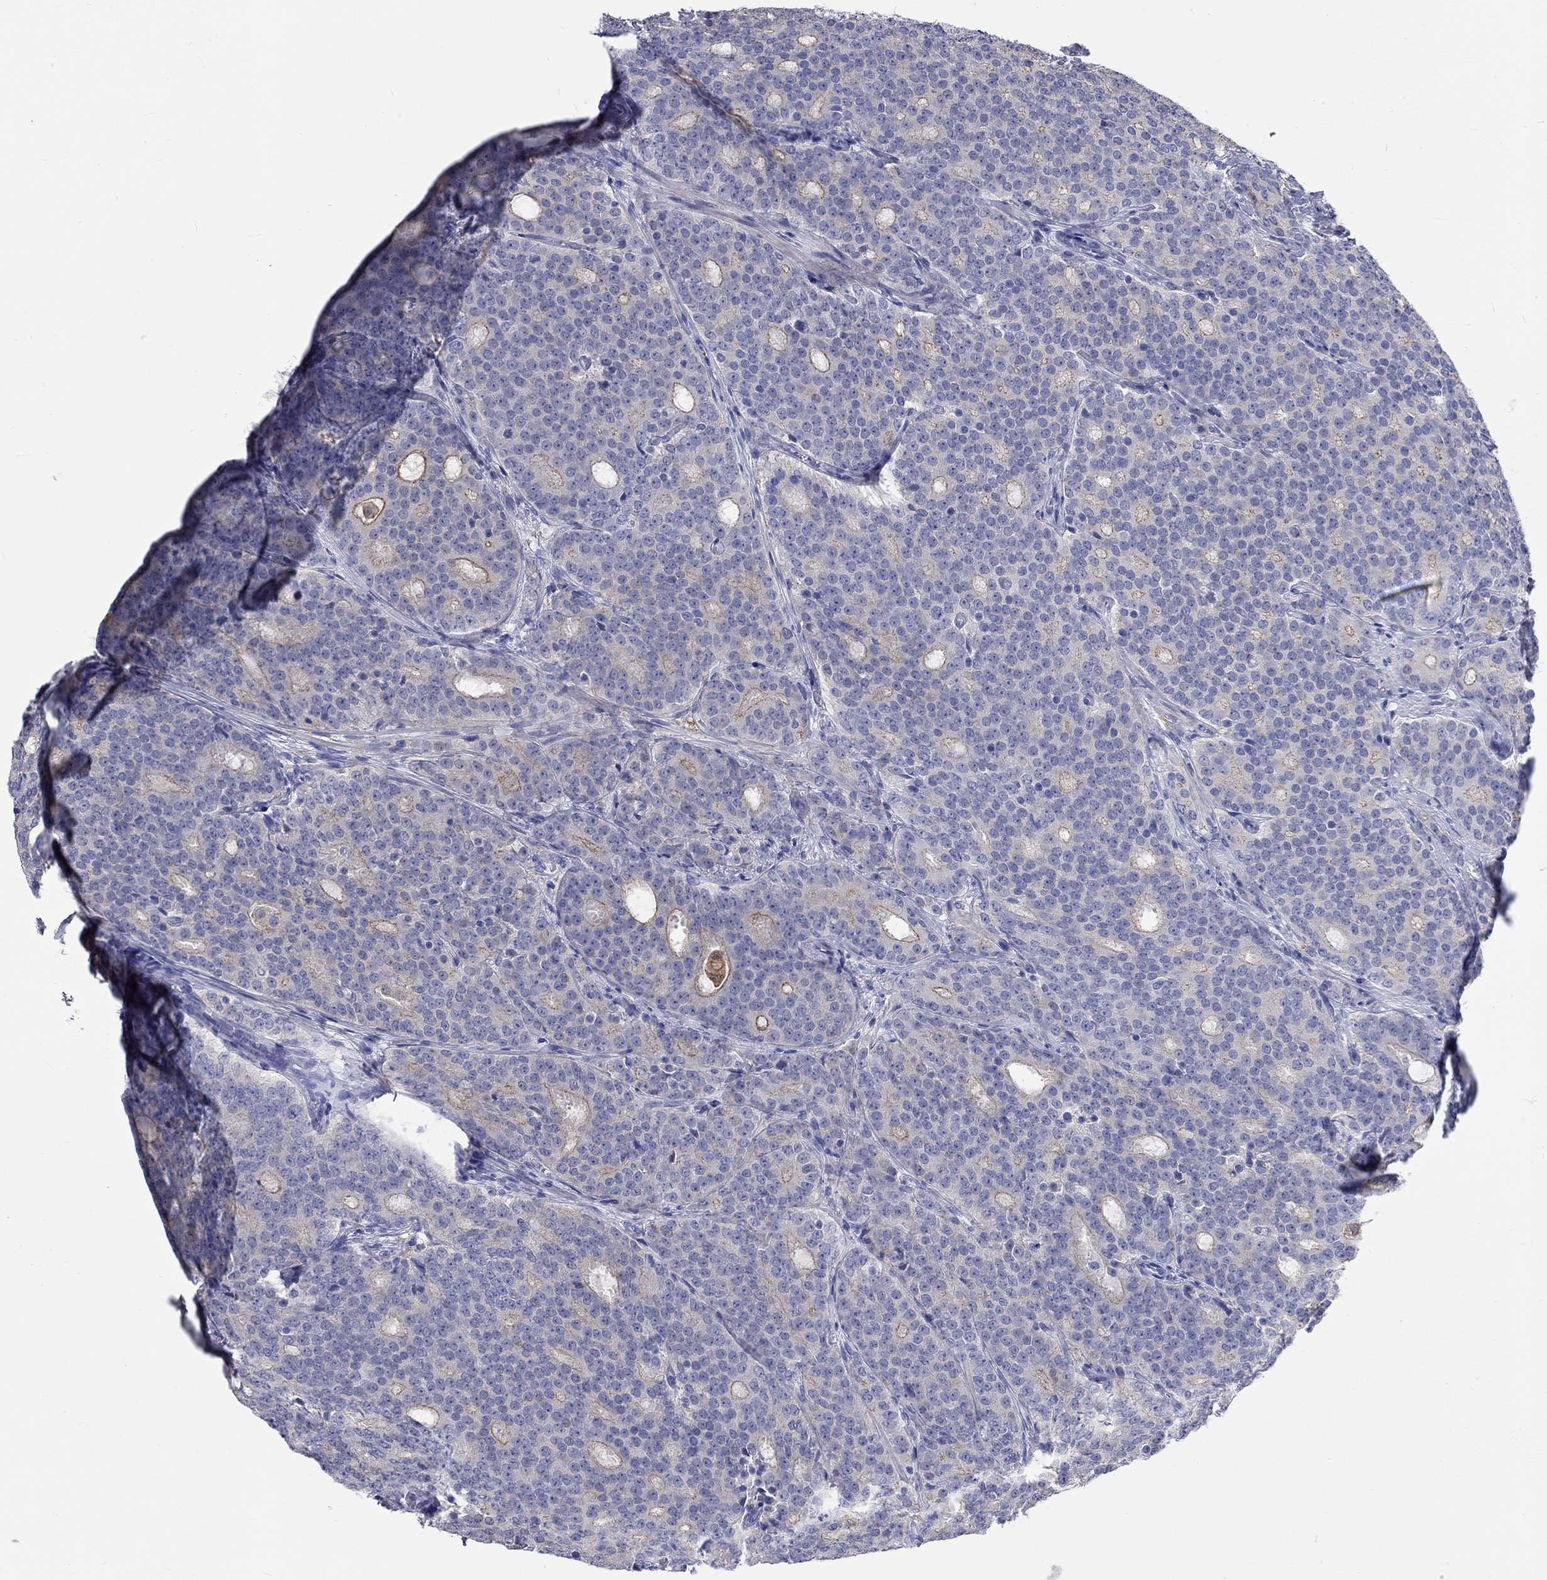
{"staining": {"intensity": "moderate", "quantity": "<25%", "location": "cytoplasmic/membranous"}, "tissue": "prostate cancer", "cell_type": "Tumor cells", "image_type": "cancer", "snomed": [{"axis": "morphology", "description": "Adenocarcinoma, NOS"}, {"axis": "topography", "description": "Prostate"}], "caption": "This is a photomicrograph of immunohistochemistry staining of prostate adenocarcinoma, which shows moderate staining in the cytoplasmic/membranous of tumor cells.", "gene": "SPATA9", "patient": {"sex": "male", "age": 71}}